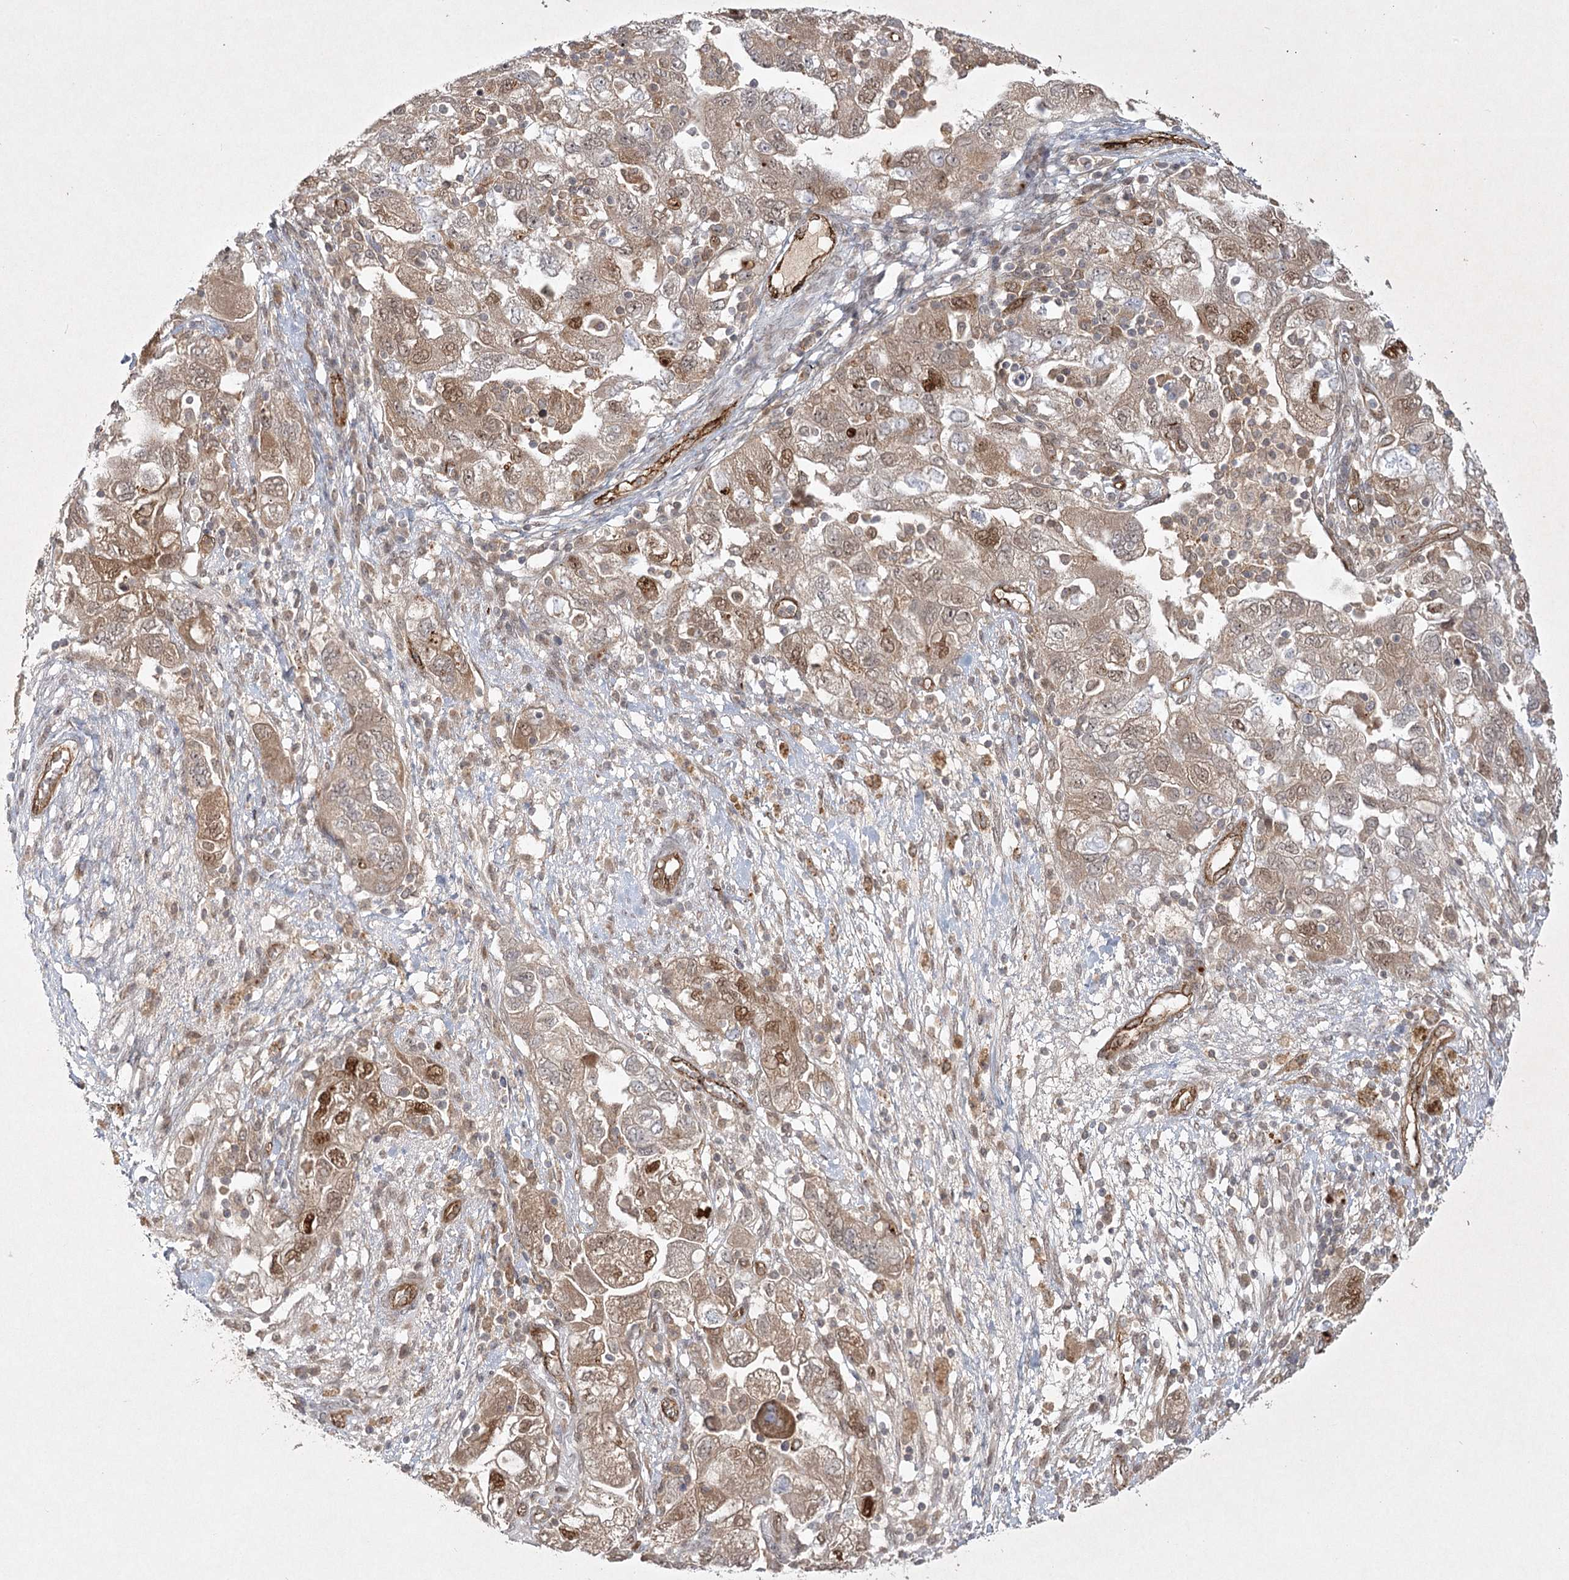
{"staining": {"intensity": "moderate", "quantity": ">75%", "location": "cytoplasmic/membranous,nuclear"}, "tissue": "ovarian cancer", "cell_type": "Tumor cells", "image_type": "cancer", "snomed": [{"axis": "morphology", "description": "Carcinoma, NOS"}, {"axis": "morphology", "description": "Cystadenocarcinoma, serous, NOS"}, {"axis": "topography", "description": "Ovary"}], "caption": "Protein staining of ovarian cancer (serous cystadenocarcinoma) tissue exhibits moderate cytoplasmic/membranous and nuclear expression in about >75% of tumor cells.", "gene": "ARHGAP31", "patient": {"sex": "female", "age": 69}}